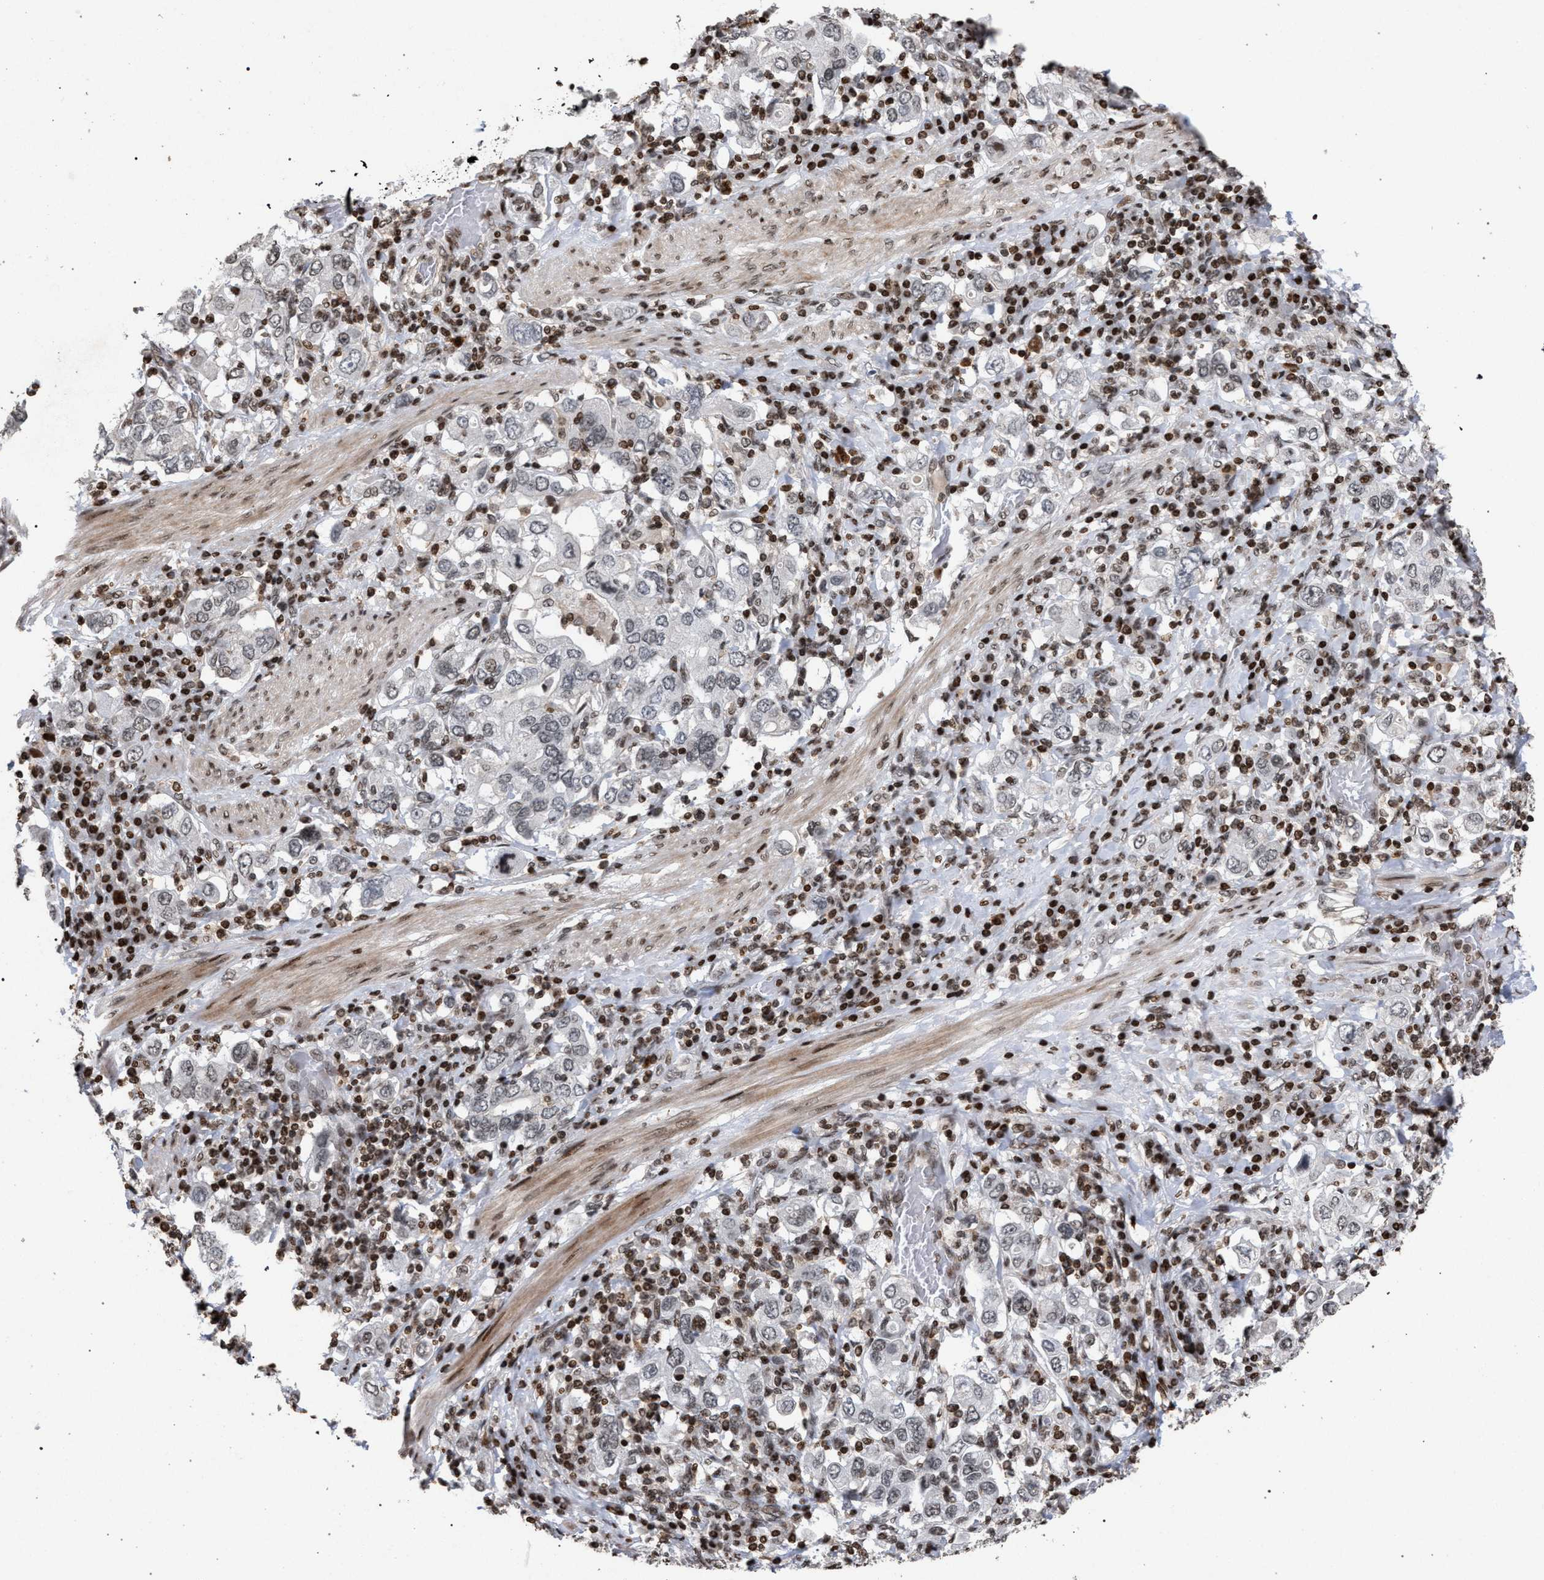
{"staining": {"intensity": "weak", "quantity": "<25%", "location": "nuclear"}, "tissue": "stomach cancer", "cell_type": "Tumor cells", "image_type": "cancer", "snomed": [{"axis": "morphology", "description": "Adenocarcinoma, NOS"}, {"axis": "topography", "description": "Stomach, upper"}], "caption": "Micrograph shows no significant protein expression in tumor cells of stomach adenocarcinoma.", "gene": "FOXD3", "patient": {"sex": "male", "age": 62}}